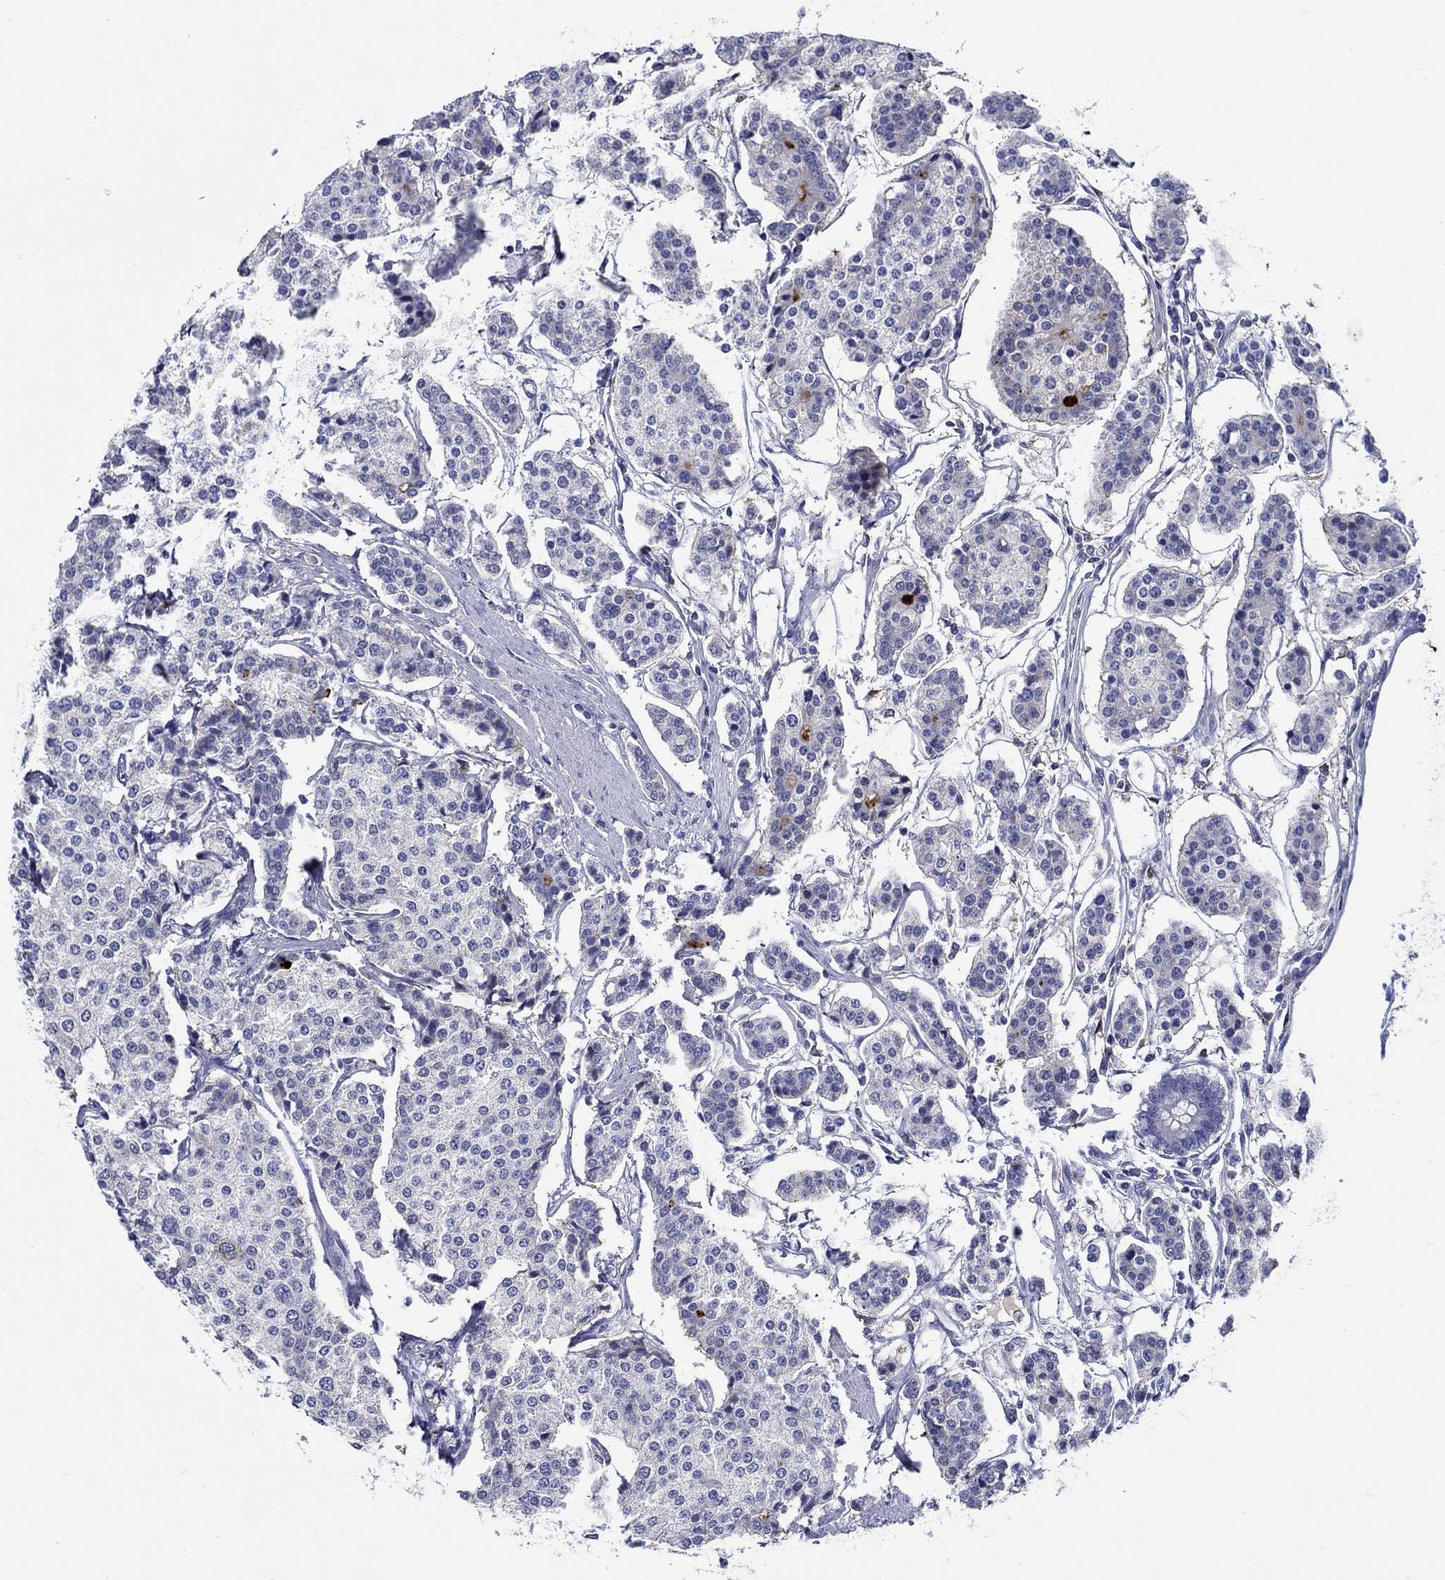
{"staining": {"intensity": "strong", "quantity": "<25%", "location": "cytoplasmic/membranous"}, "tissue": "carcinoid", "cell_type": "Tumor cells", "image_type": "cancer", "snomed": [{"axis": "morphology", "description": "Carcinoid, malignant, NOS"}, {"axis": "topography", "description": "Small intestine"}], "caption": "Tumor cells exhibit strong cytoplasmic/membranous staining in about <25% of cells in malignant carcinoid.", "gene": "MC2R", "patient": {"sex": "female", "age": 65}}